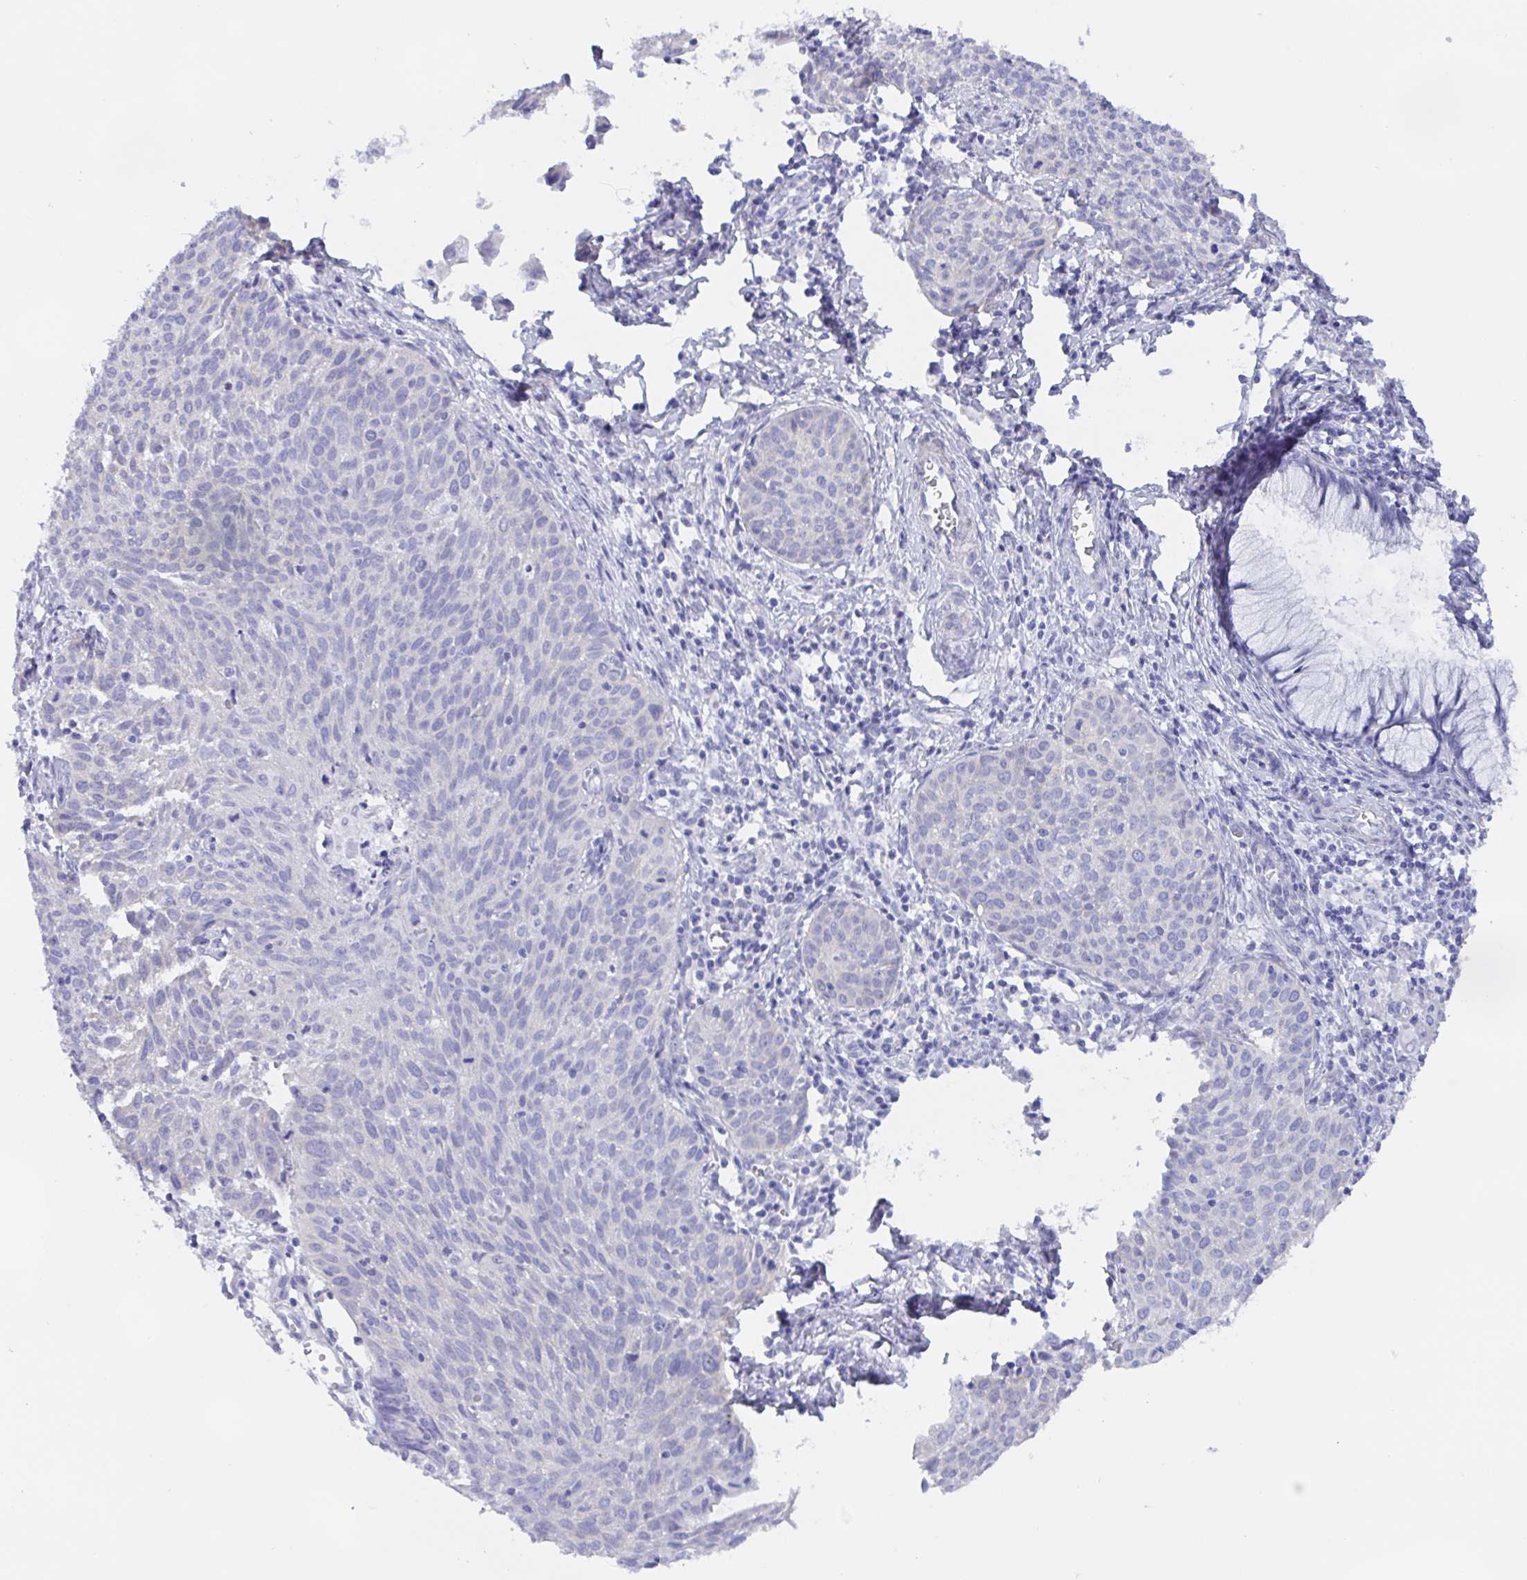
{"staining": {"intensity": "negative", "quantity": "none", "location": "none"}, "tissue": "cervical cancer", "cell_type": "Tumor cells", "image_type": "cancer", "snomed": [{"axis": "morphology", "description": "Squamous cell carcinoma, NOS"}, {"axis": "topography", "description": "Cervix"}], "caption": "This photomicrograph is of cervical cancer stained with IHC to label a protein in brown with the nuclei are counter-stained blue. There is no positivity in tumor cells.", "gene": "MUCL3", "patient": {"sex": "female", "age": 38}}